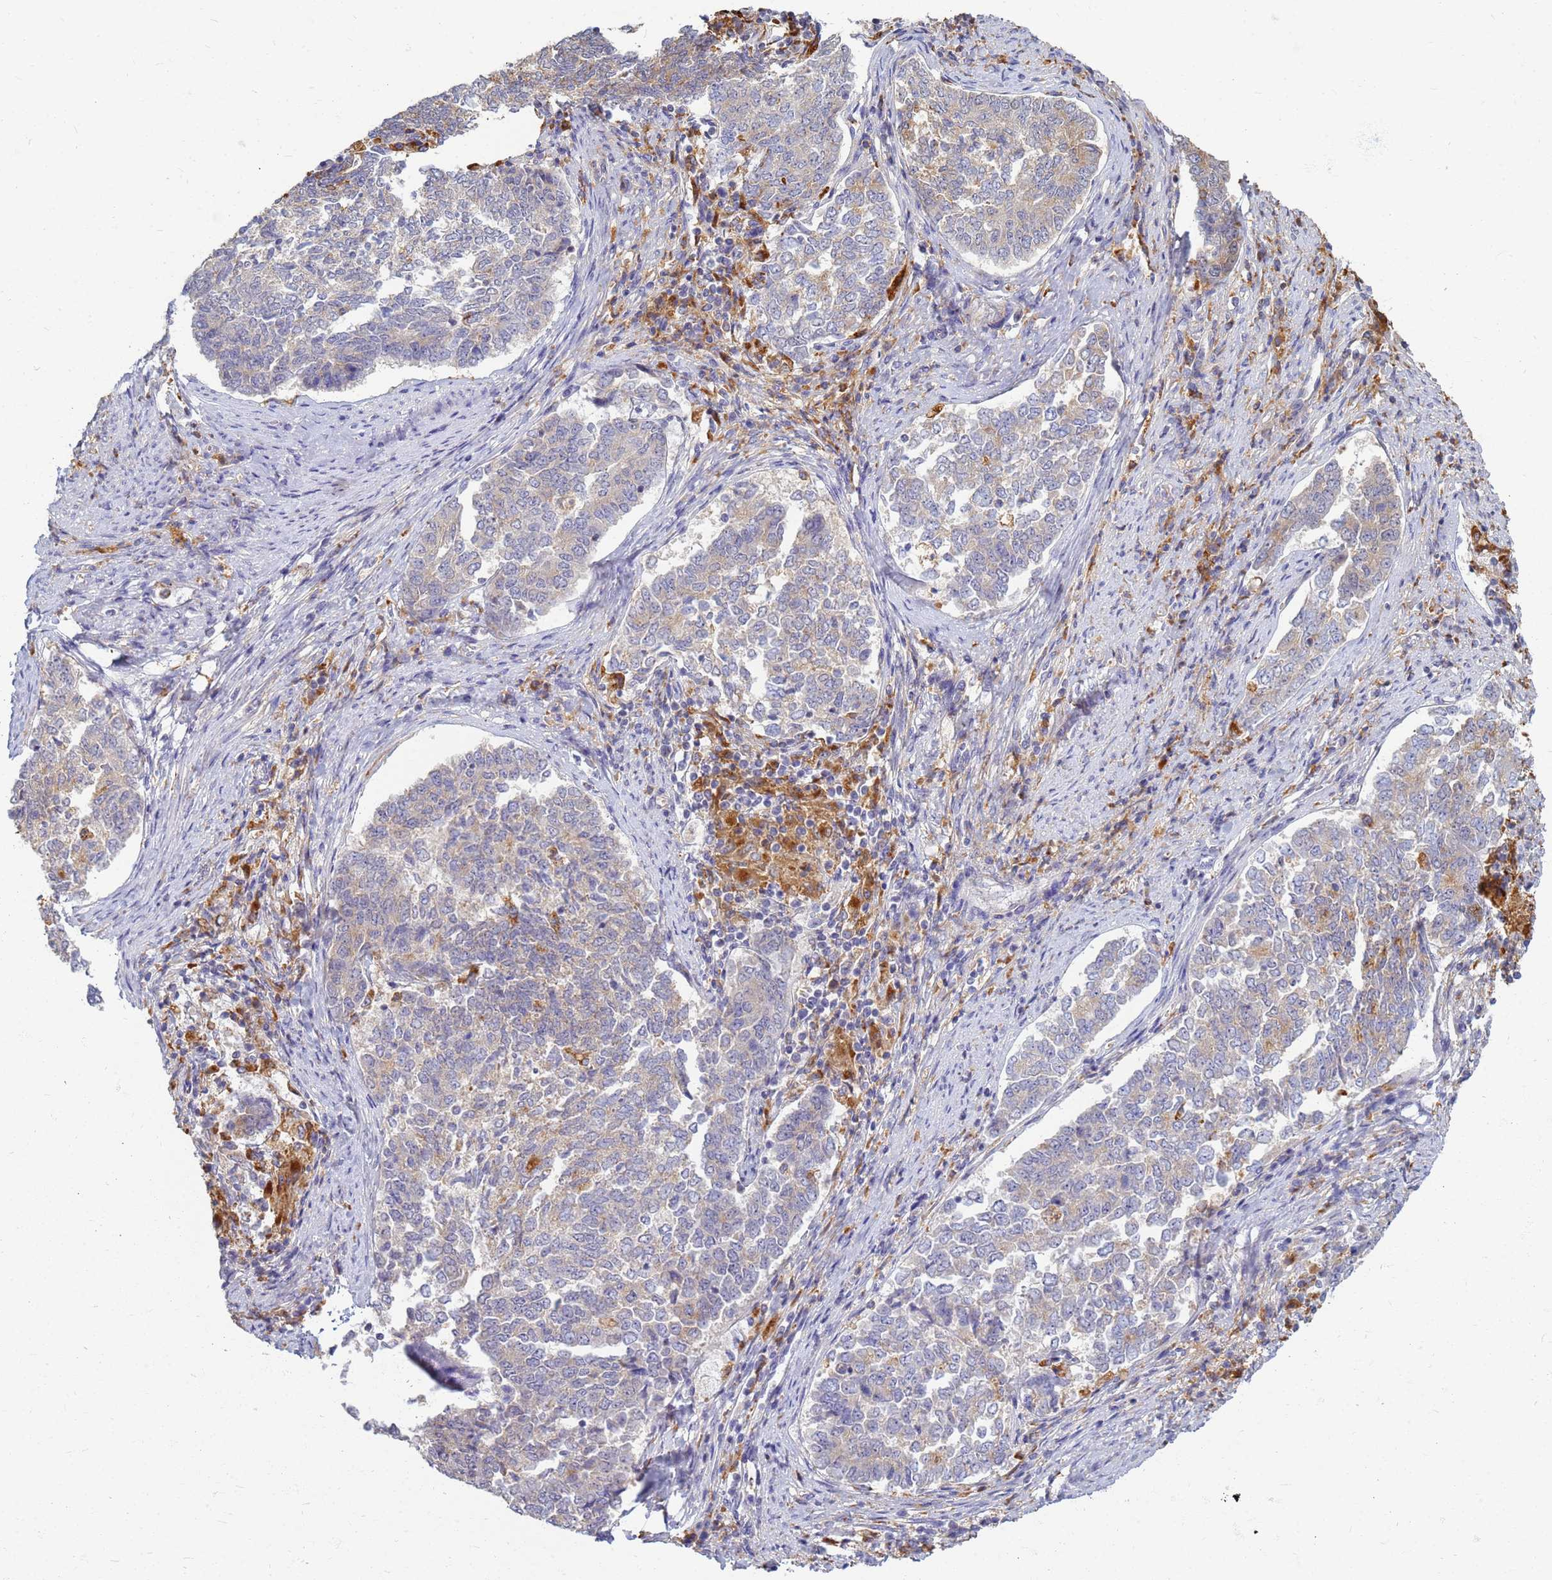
{"staining": {"intensity": "weak", "quantity": "<25%", "location": "cytoplasmic/membranous"}, "tissue": "endometrial cancer", "cell_type": "Tumor cells", "image_type": "cancer", "snomed": [{"axis": "morphology", "description": "Adenocarcinoma, NOS"}, {"axis": "topography", "description": "Endometrium"}], "caption": "Immunohistochemistry (IHC) of human endometrial cancer (adenocarcinoma) shows no expression in tumor cells.", "gene": "ATP6V1E1", "patient": {"sex": "female", "age": 80}}